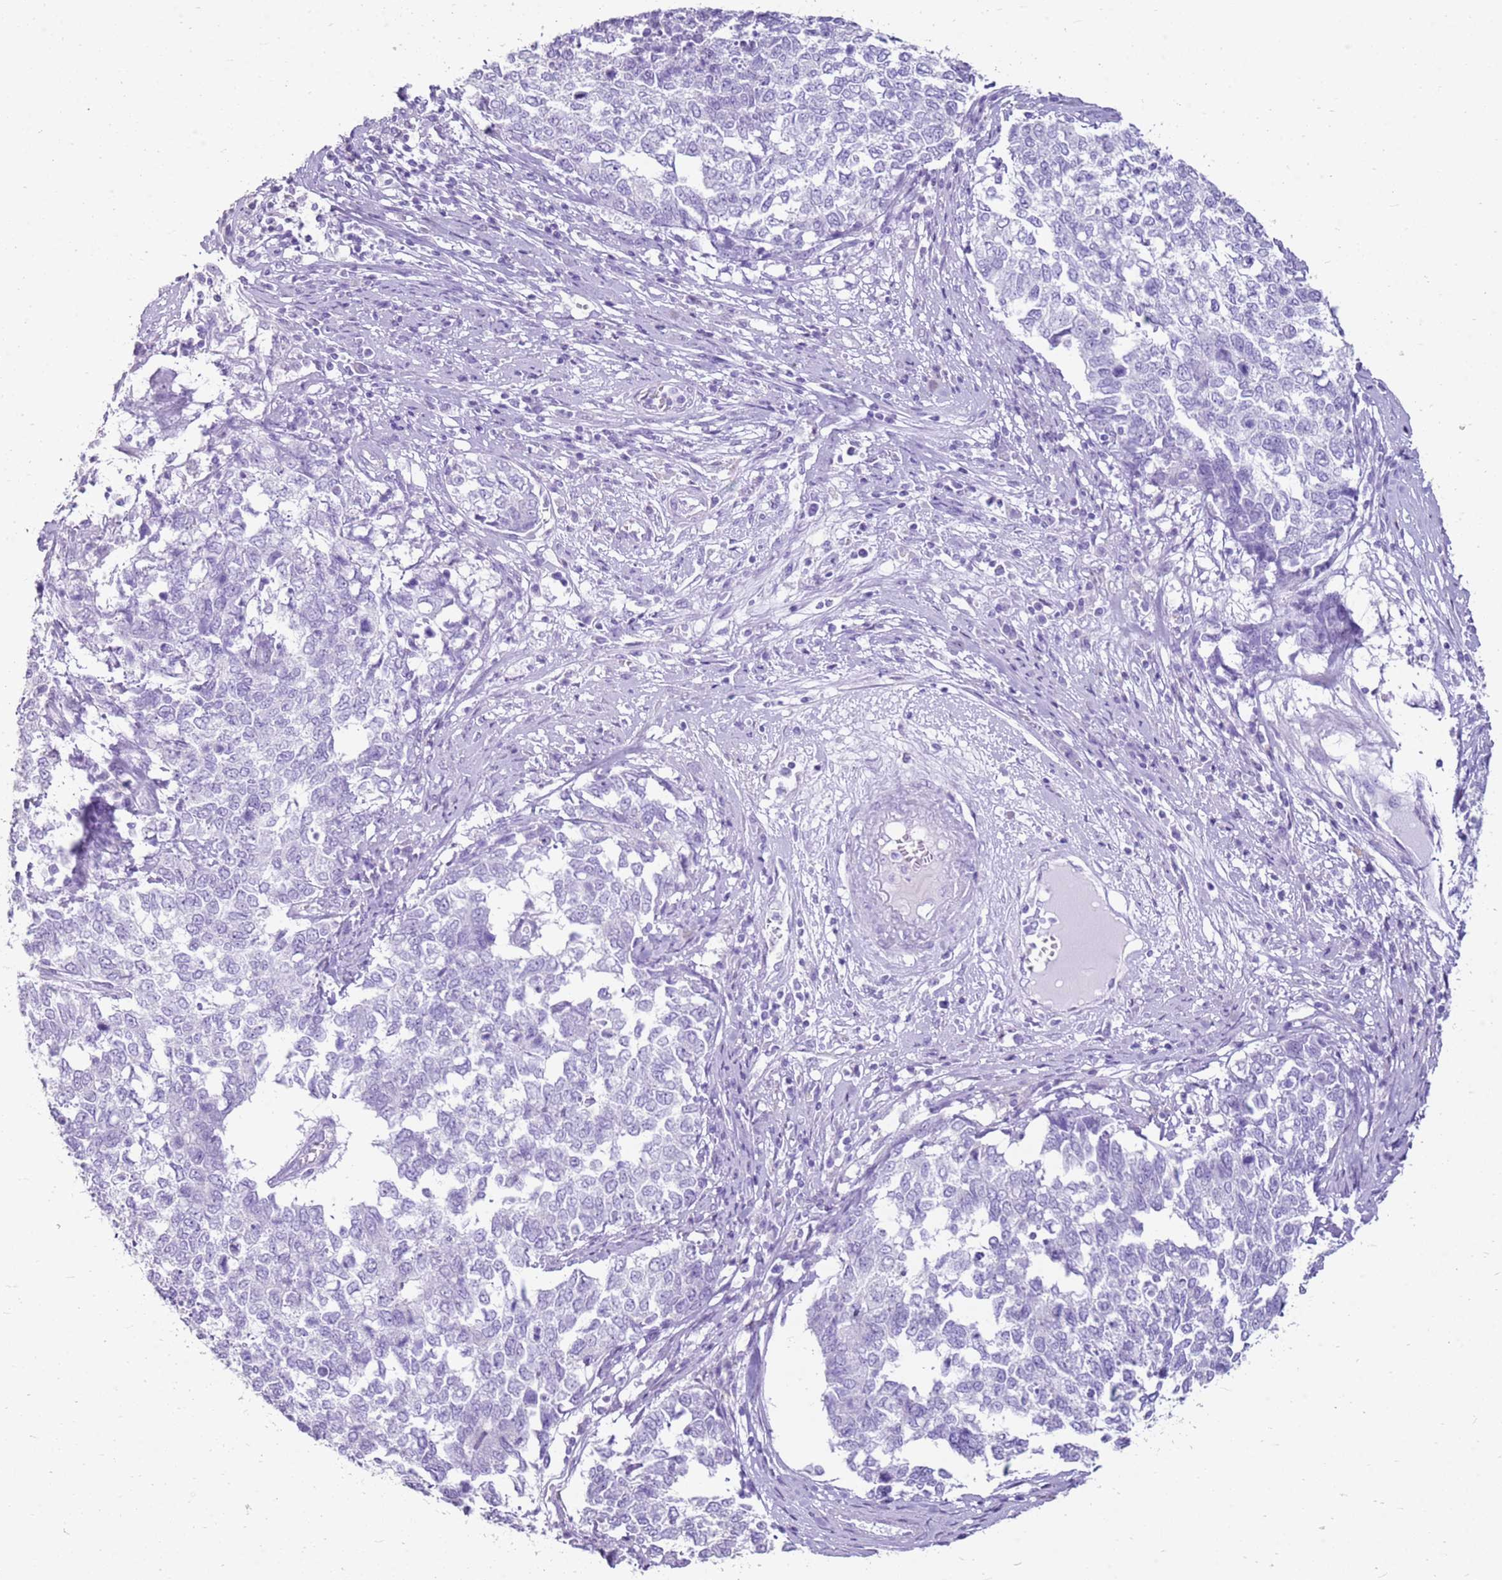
{"staining": {"intensity": "negative", "quantity": "none", "location": "none"}, "tissue": "cervical cancer", "cell_type": "Tumor cells", "image_type": "cancer", "snomed": [{"axis": "morphology", "description": "Squamous cell carcinoma, NOS"}, {"axis": "topography", "description": "Cervix"}], "caption": "DAB (3,3'-diaminobenzidine) immunohistochemical staining of cervical squamous cell carcinoma exhibits no significant expression in tumor cells.", "gene": "CA8", "patient": {"sex": "female", "age": 63}}